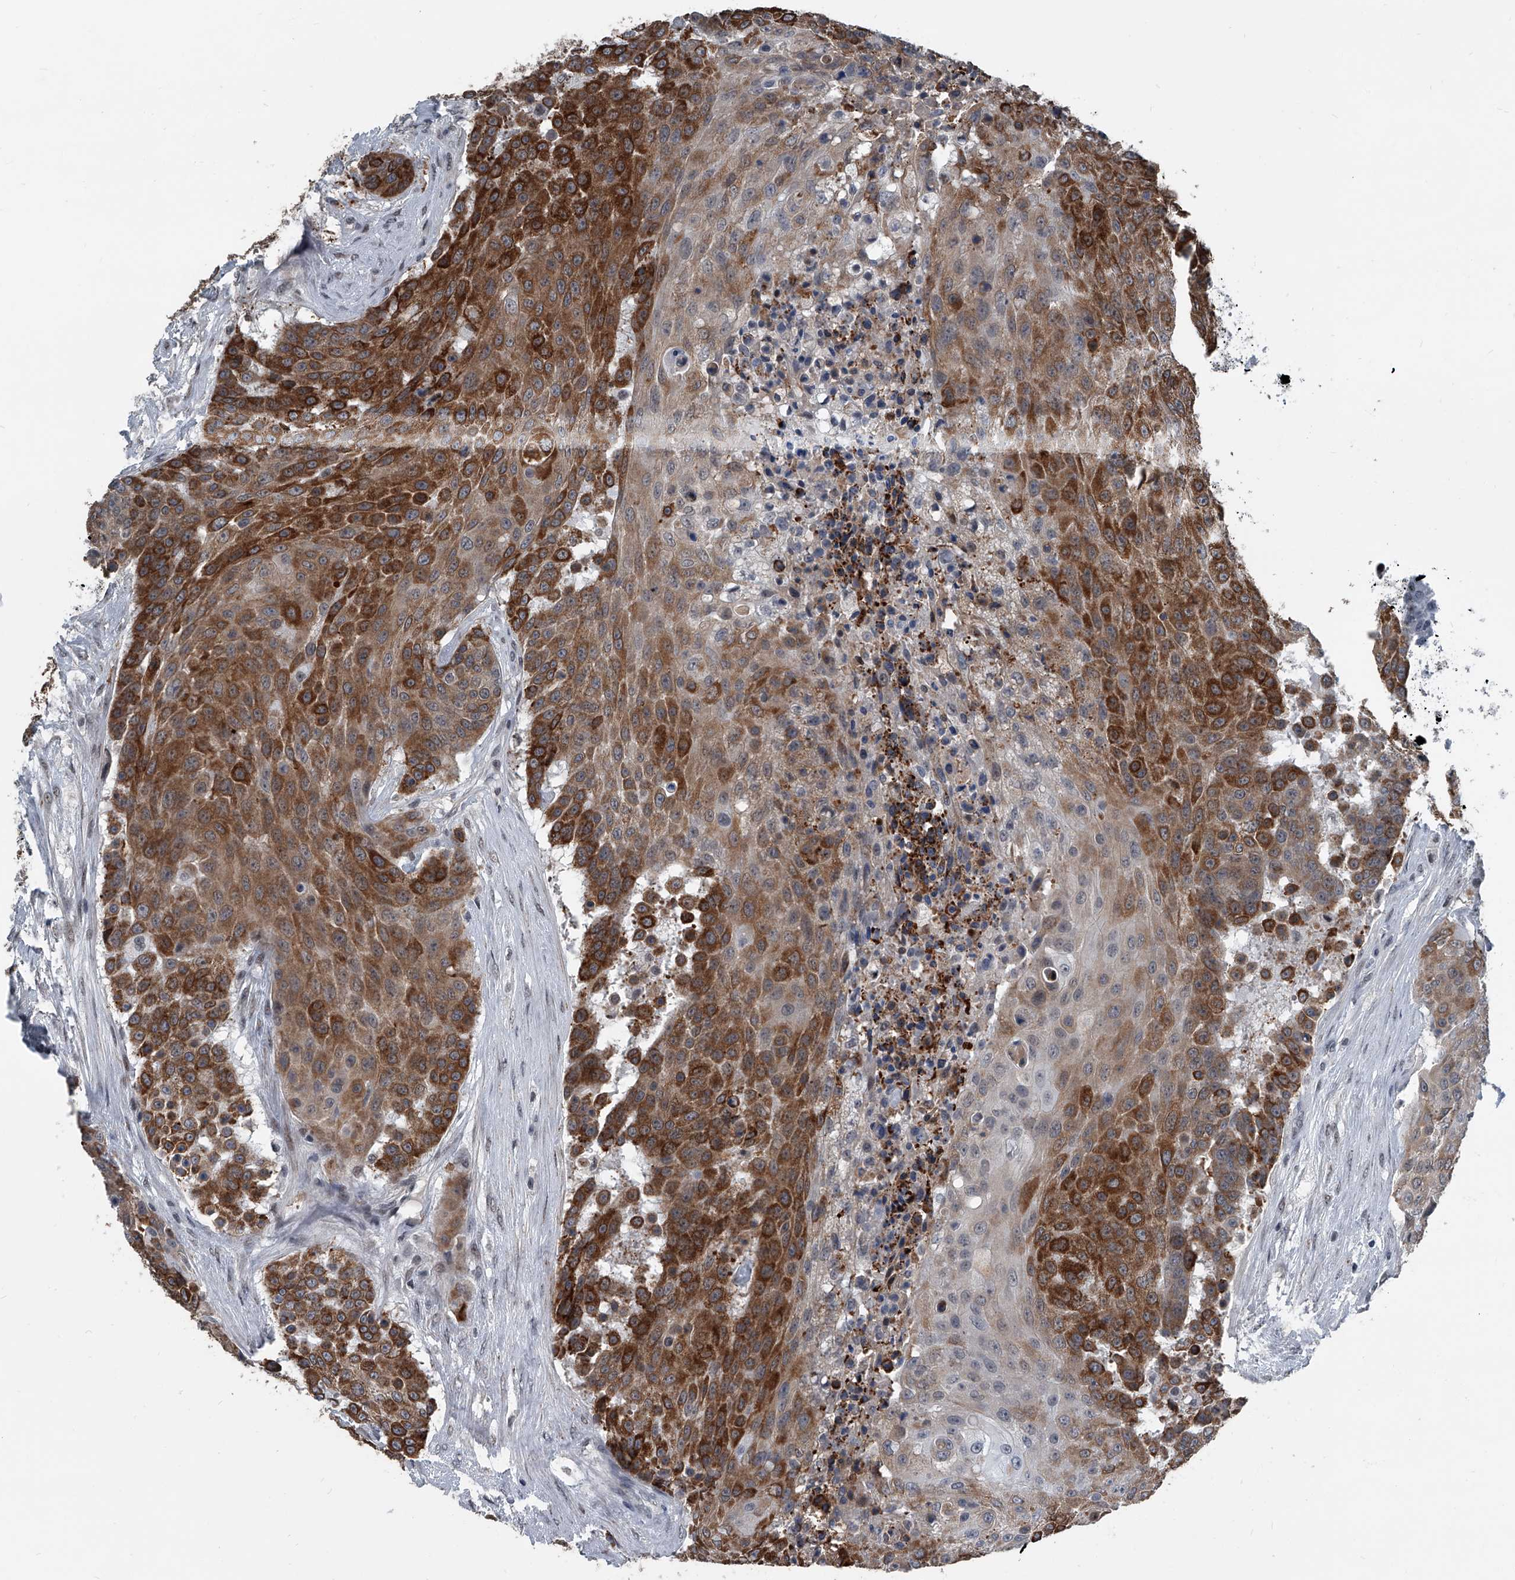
{"staining": {"intensity": "strong", "quantity": ">75%", "location": "cytoplasmic/membranous"}, "tissue": "urothelial cancer", "cell_type": "Tumor cells", "image_type": "cancer", "snomed": [{"axis": "morphology", "description": "Urothelial carcinoma, High grade"}, {"axis": "topography", "description": "Urinary bladder"}], "caption": "Strong cytoplasmic/membranous protein expression is present in approximately >75% of tumor cells in urothelial cancer. (DAB IHC, brown staining for protein, blue staining for nuclei).", "gene": "MEN1", "patient": {"sex": "female", "age": 63}}